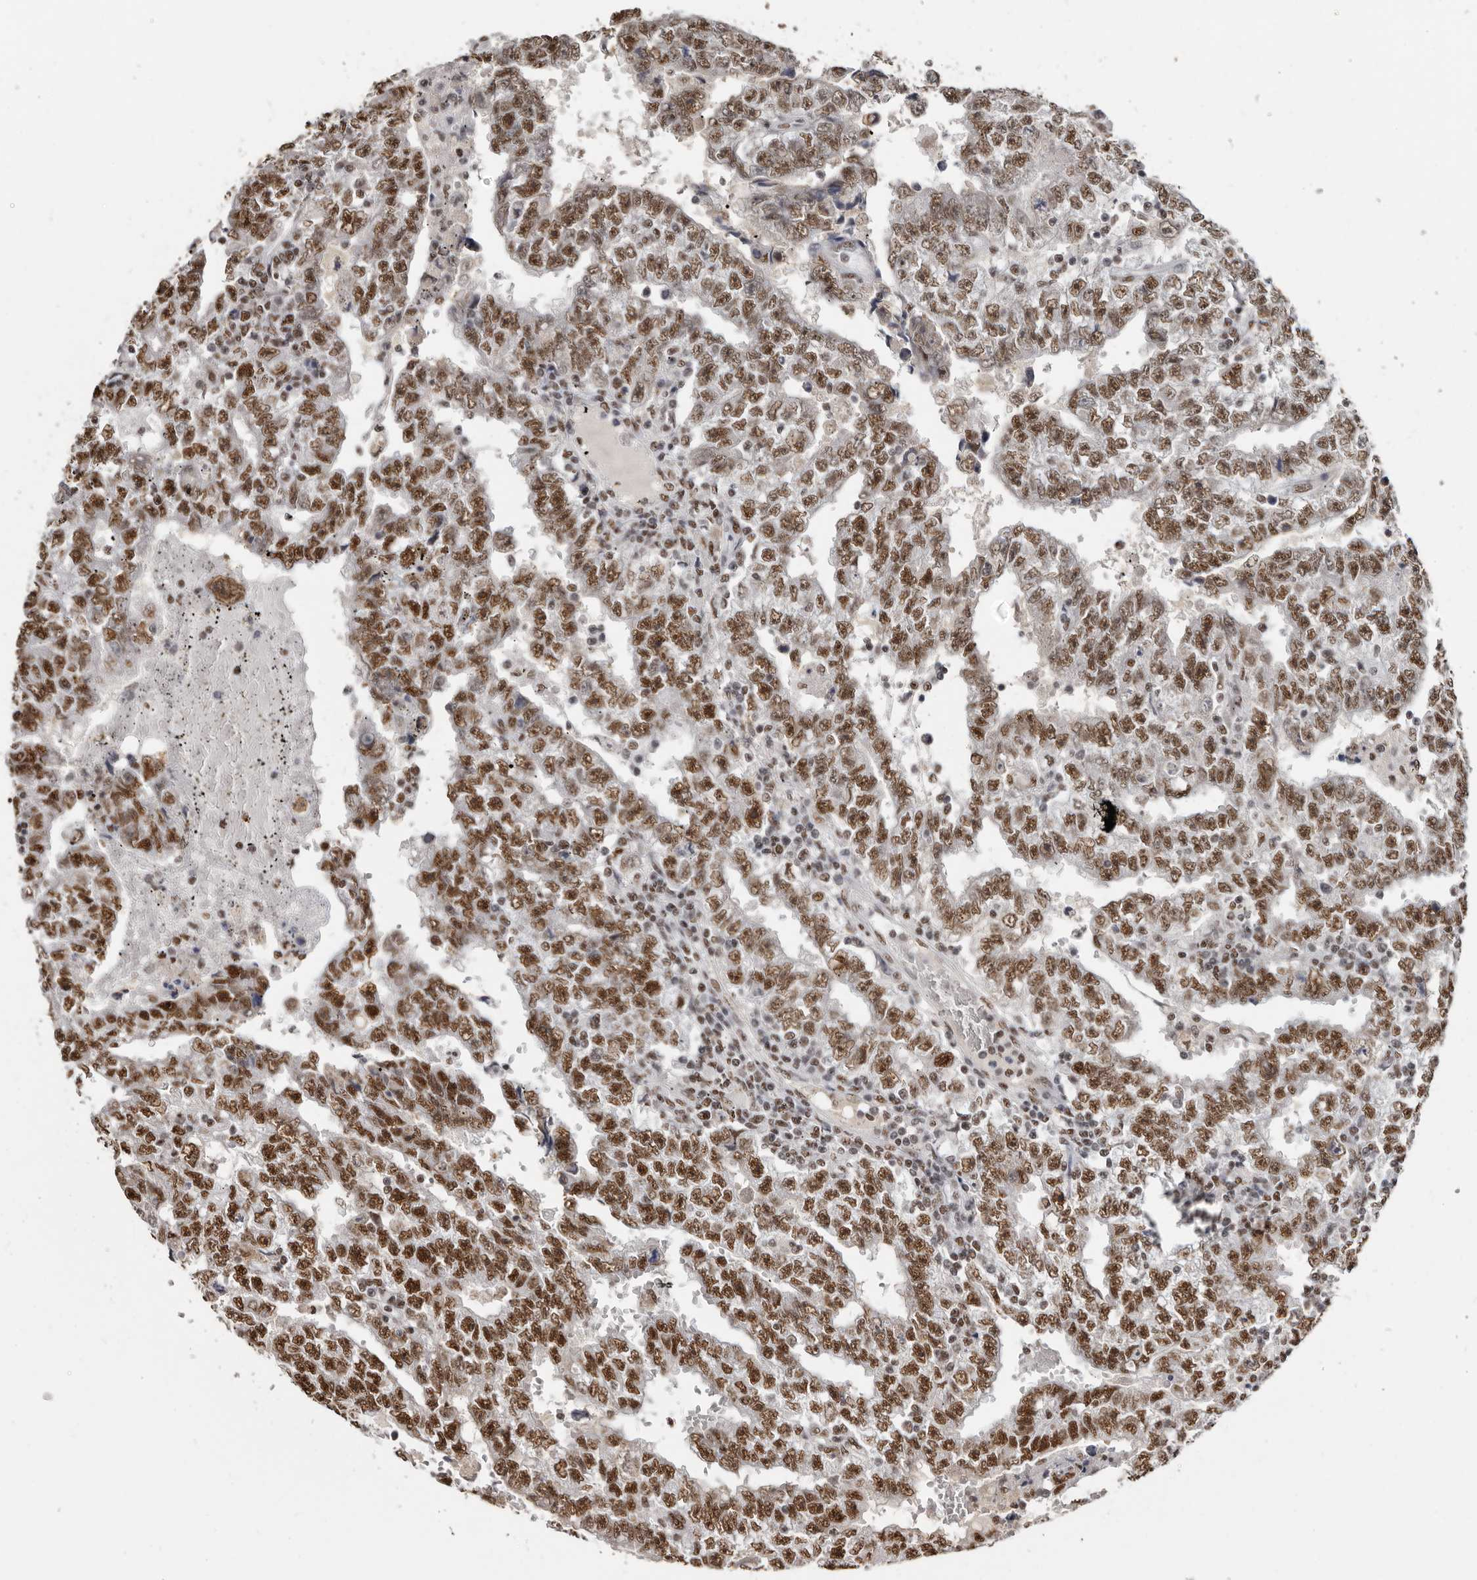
{"staining": {"intensity": "moderate", "quantity": ">75%", "location": "nuclear"}, "tissue": "testis cancer", "cell_type": "Tumor cells", "image_type": "cancer", "snomed": [{"axis": "morphology", "description": "Carcinoma, Embryonal, NOS"}, {"axis": "topography", "description": "Testis"}], "caption": "Brown immunohistochemical staining in testis cancer reveals moderate nuclear staining in approximately >75% of tumor cells.", "gene": "SCAF4", "patient": {"sex": "male", "age": 25}}